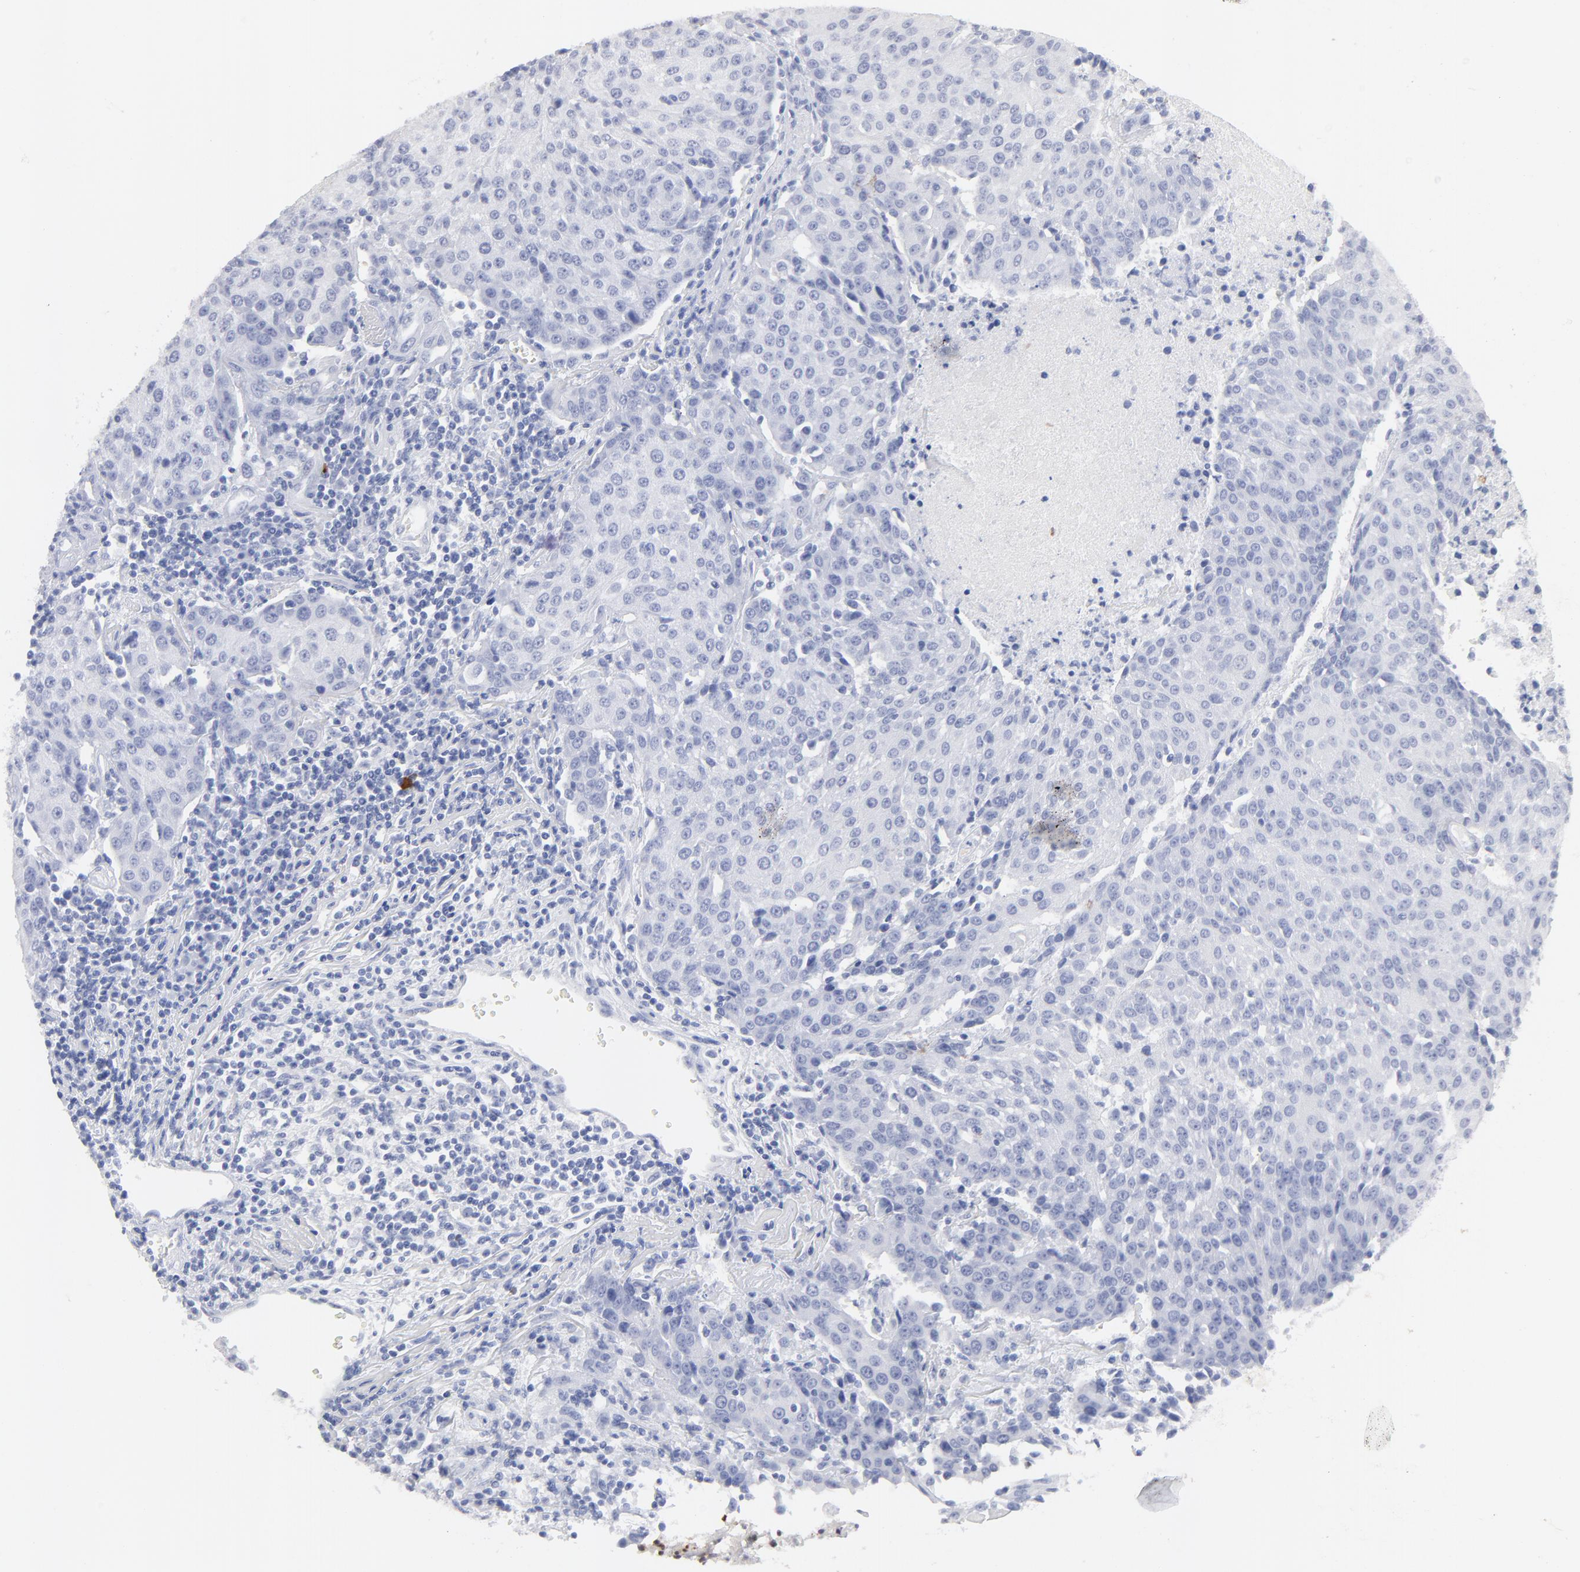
{"staining": {"intensity": "negative", "quantity": "none", "location": "none"}, "tissue": "urothelial cancer", "cell_type": "Tumor cells", "image_type": "cancer", "snomed": [{"axis": "morphology", "description": "Urothelial carcinoma, High grade"}, {"axis": "topography", "description": "Urinary bladder"}], "caption": "An image of urothelial cancer stained for a protein demonstrates no brown staining in tumor cells.", "gene": "ARG1", "patient": {"sex": "female", "age": 85}}